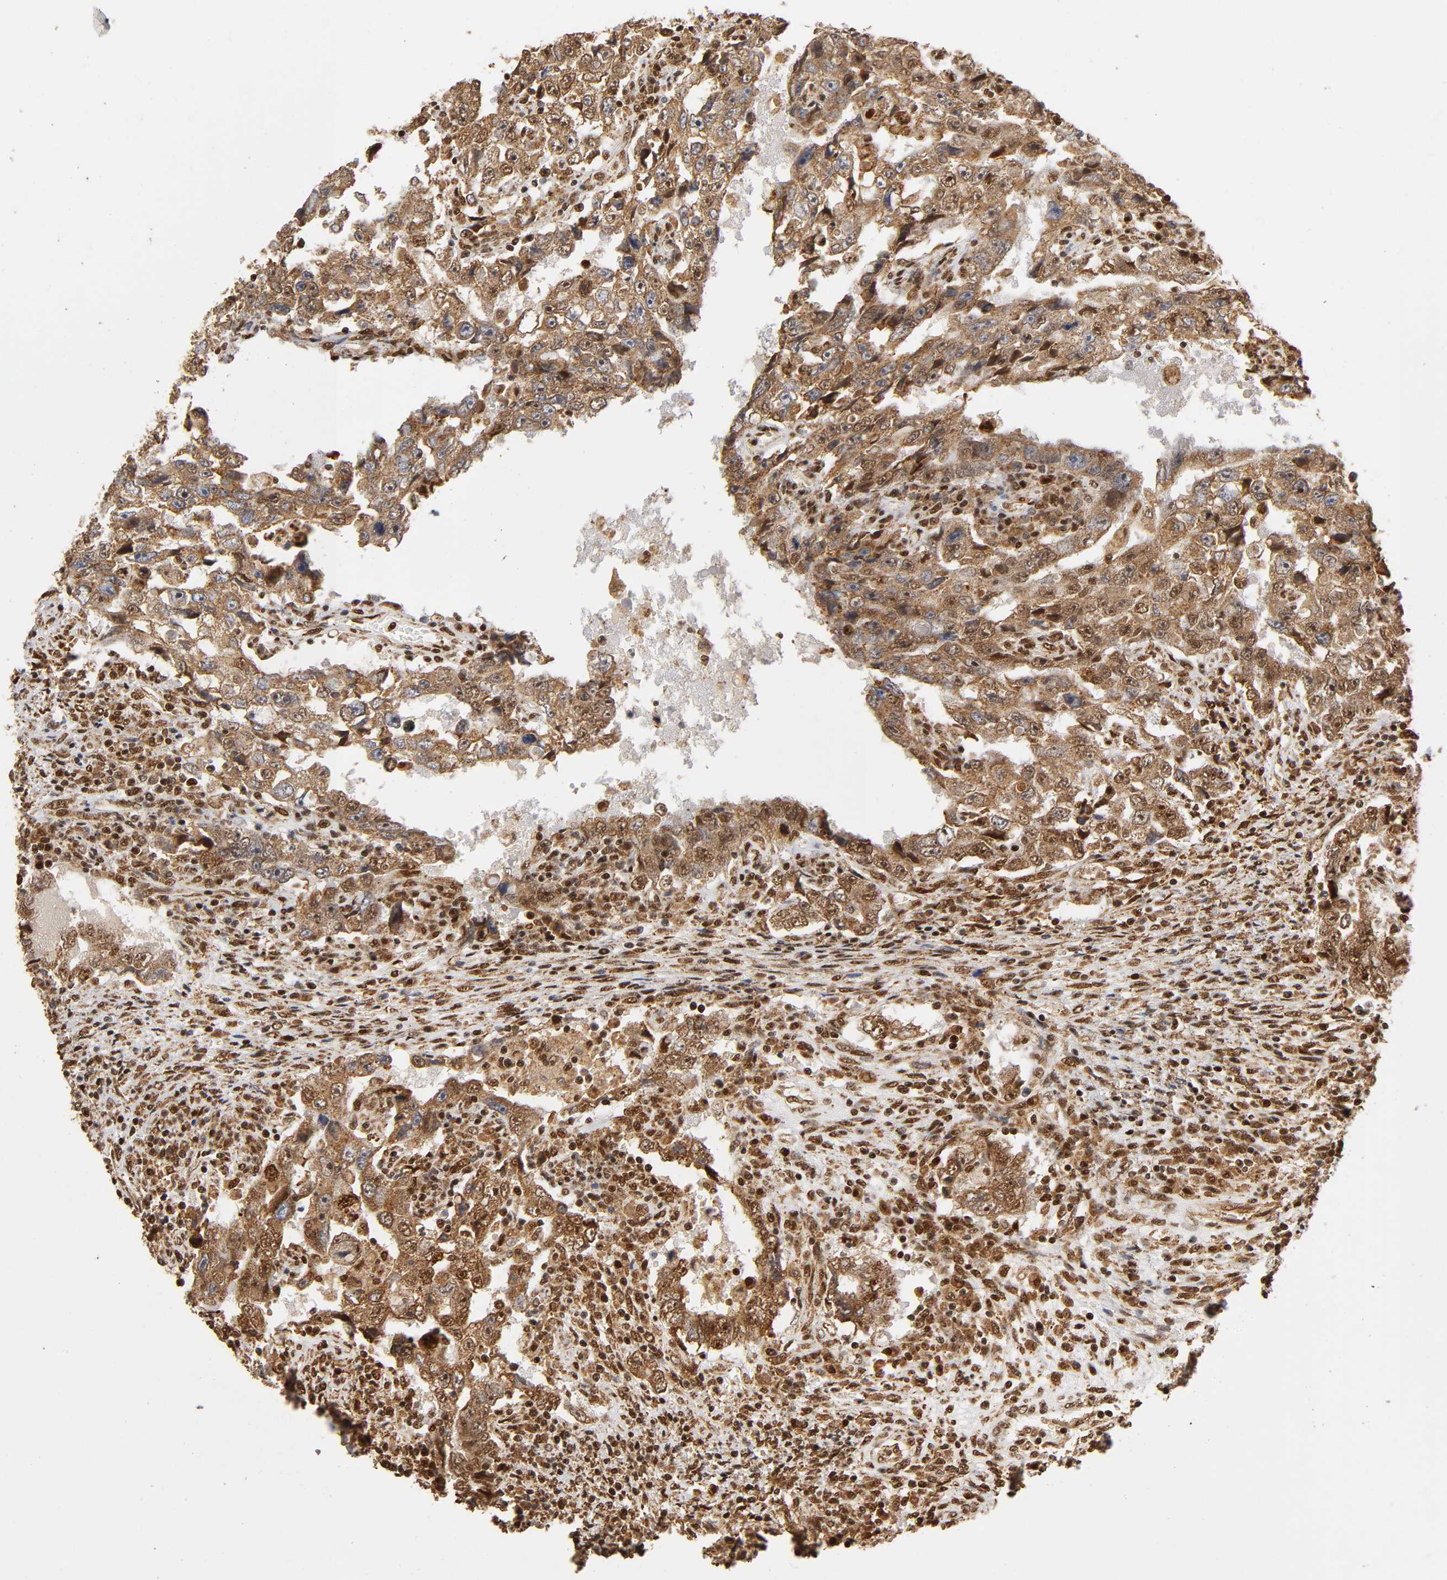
{"staining": {"intensity": "strong", "quantity": ">75%", "location": "cytoplasmic/membranous,nuclear"}, "tissue": "testis cancer", "cell_type": "Tumor cells", "image_type": "cancer", "snomed": [{"axis": "morphology", "description": "Carcinoma, Embryonal, NOS"}, {"axis": "topography", "description": "Testis"}], "caption": "The micrograph displays staining of testis embryonal carcinoma, revealing strong cytoplasmic/membranous and nuclear protein staining (brown color) within tumor cells.", "gene": "RNF122", "patient": {"sex": "male", "age": 26}}